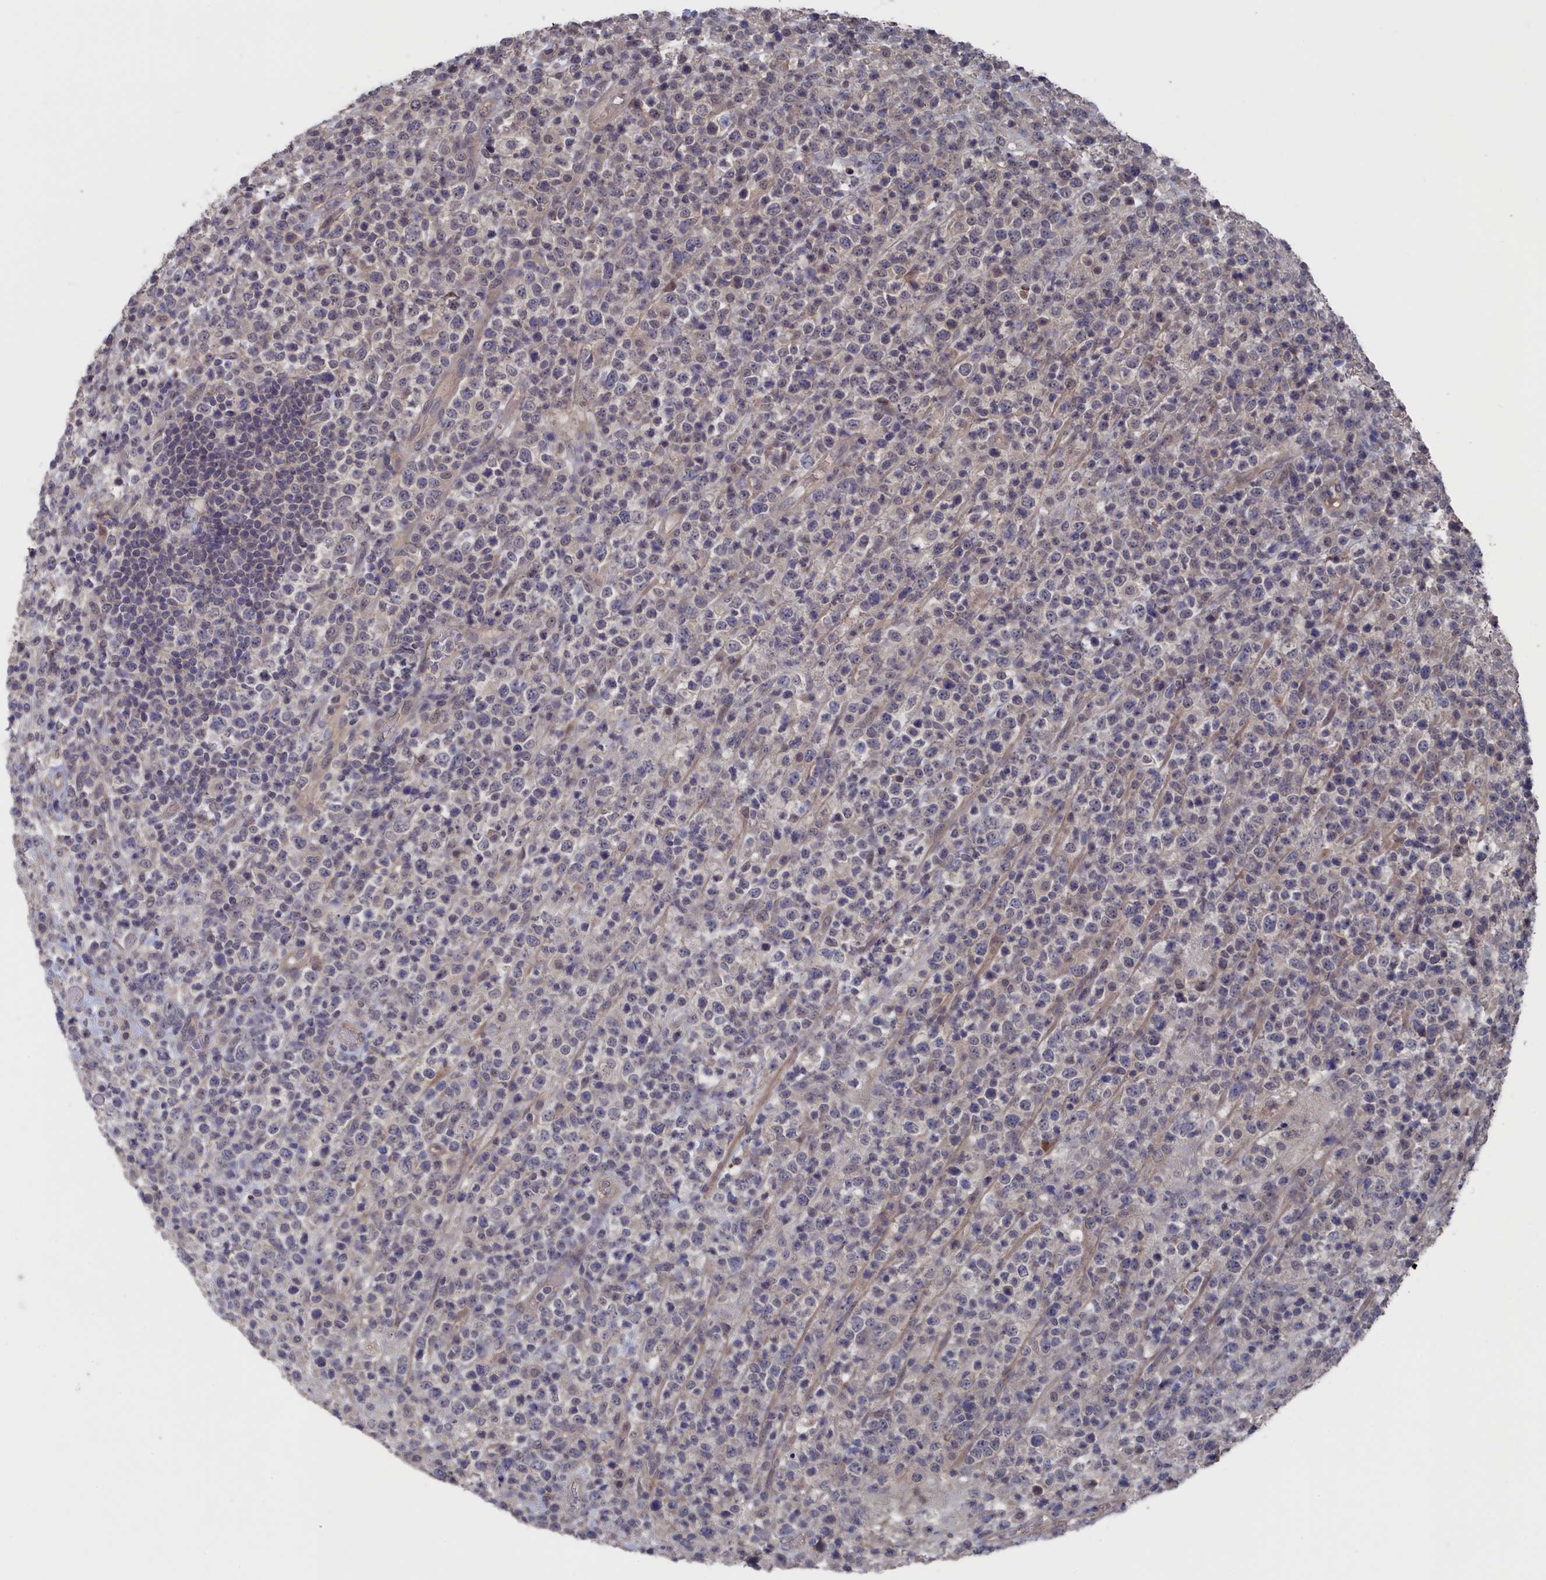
{"staining": {"intensity": "negative", "quantity": "none", "location": "none"}, "tissue": "lymphoma", "cell_type": "Tumor cells", "image_type": "cancer", "snomed": [{"axis": "morphology", "description": "Malignant lymphoma, non-Hodgkin's type, High grade"}, {"axis": "topography", "description": "Colon"}], "caption": "Immunohistochemistry (IHC) image of neoplastic tissue: human high-grade malignant lymphoma, non-Hodgkin's type stained with DAB reveals no significant protein expression in tumor cells. (Immunohistochemistry (IHC), brightfield microscopy, high magnification).", "gene": "NUTF2", "patient": {"sex": "female", "age": 53}}